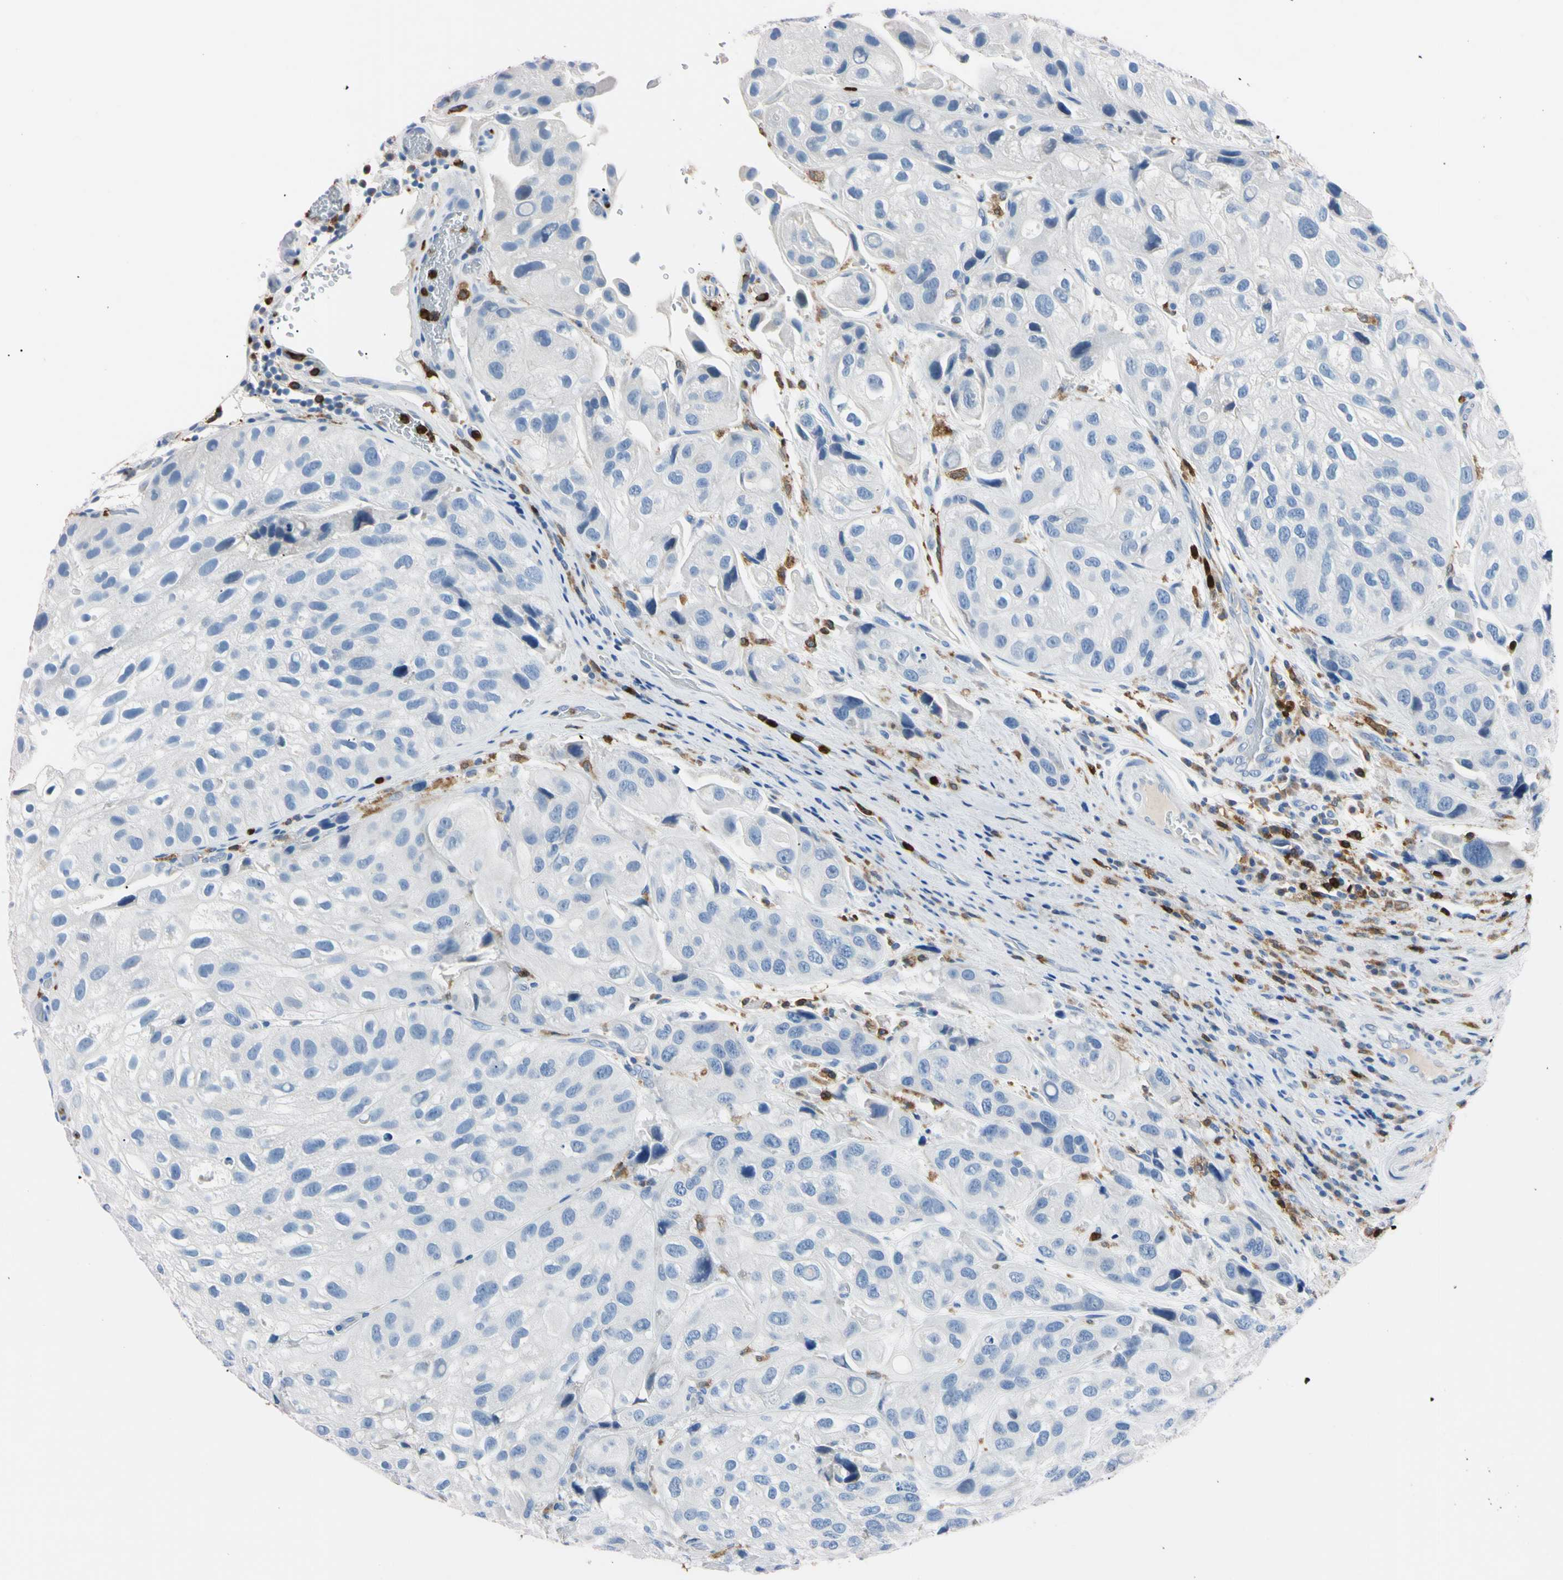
{"staining": {"intensity": "negative", "quantity": "none", "location": "none"}, "tissue": "urothelial cancer", "cell_type": "Tumor cells", "image_type": "cancer", "snomed": [{"axis": "morphology", "description": "Urothelial carcinoma, High grade"}, {"axis": "topography", "description": "Urinary bladder"}], "caption": "Urothelial carcinoma (high-grade) was stained to show a protein in brown. There is no significant positivity in tumor cells.", "gene": "NCF4", "patient": {"sex": "female", "age": 64}}